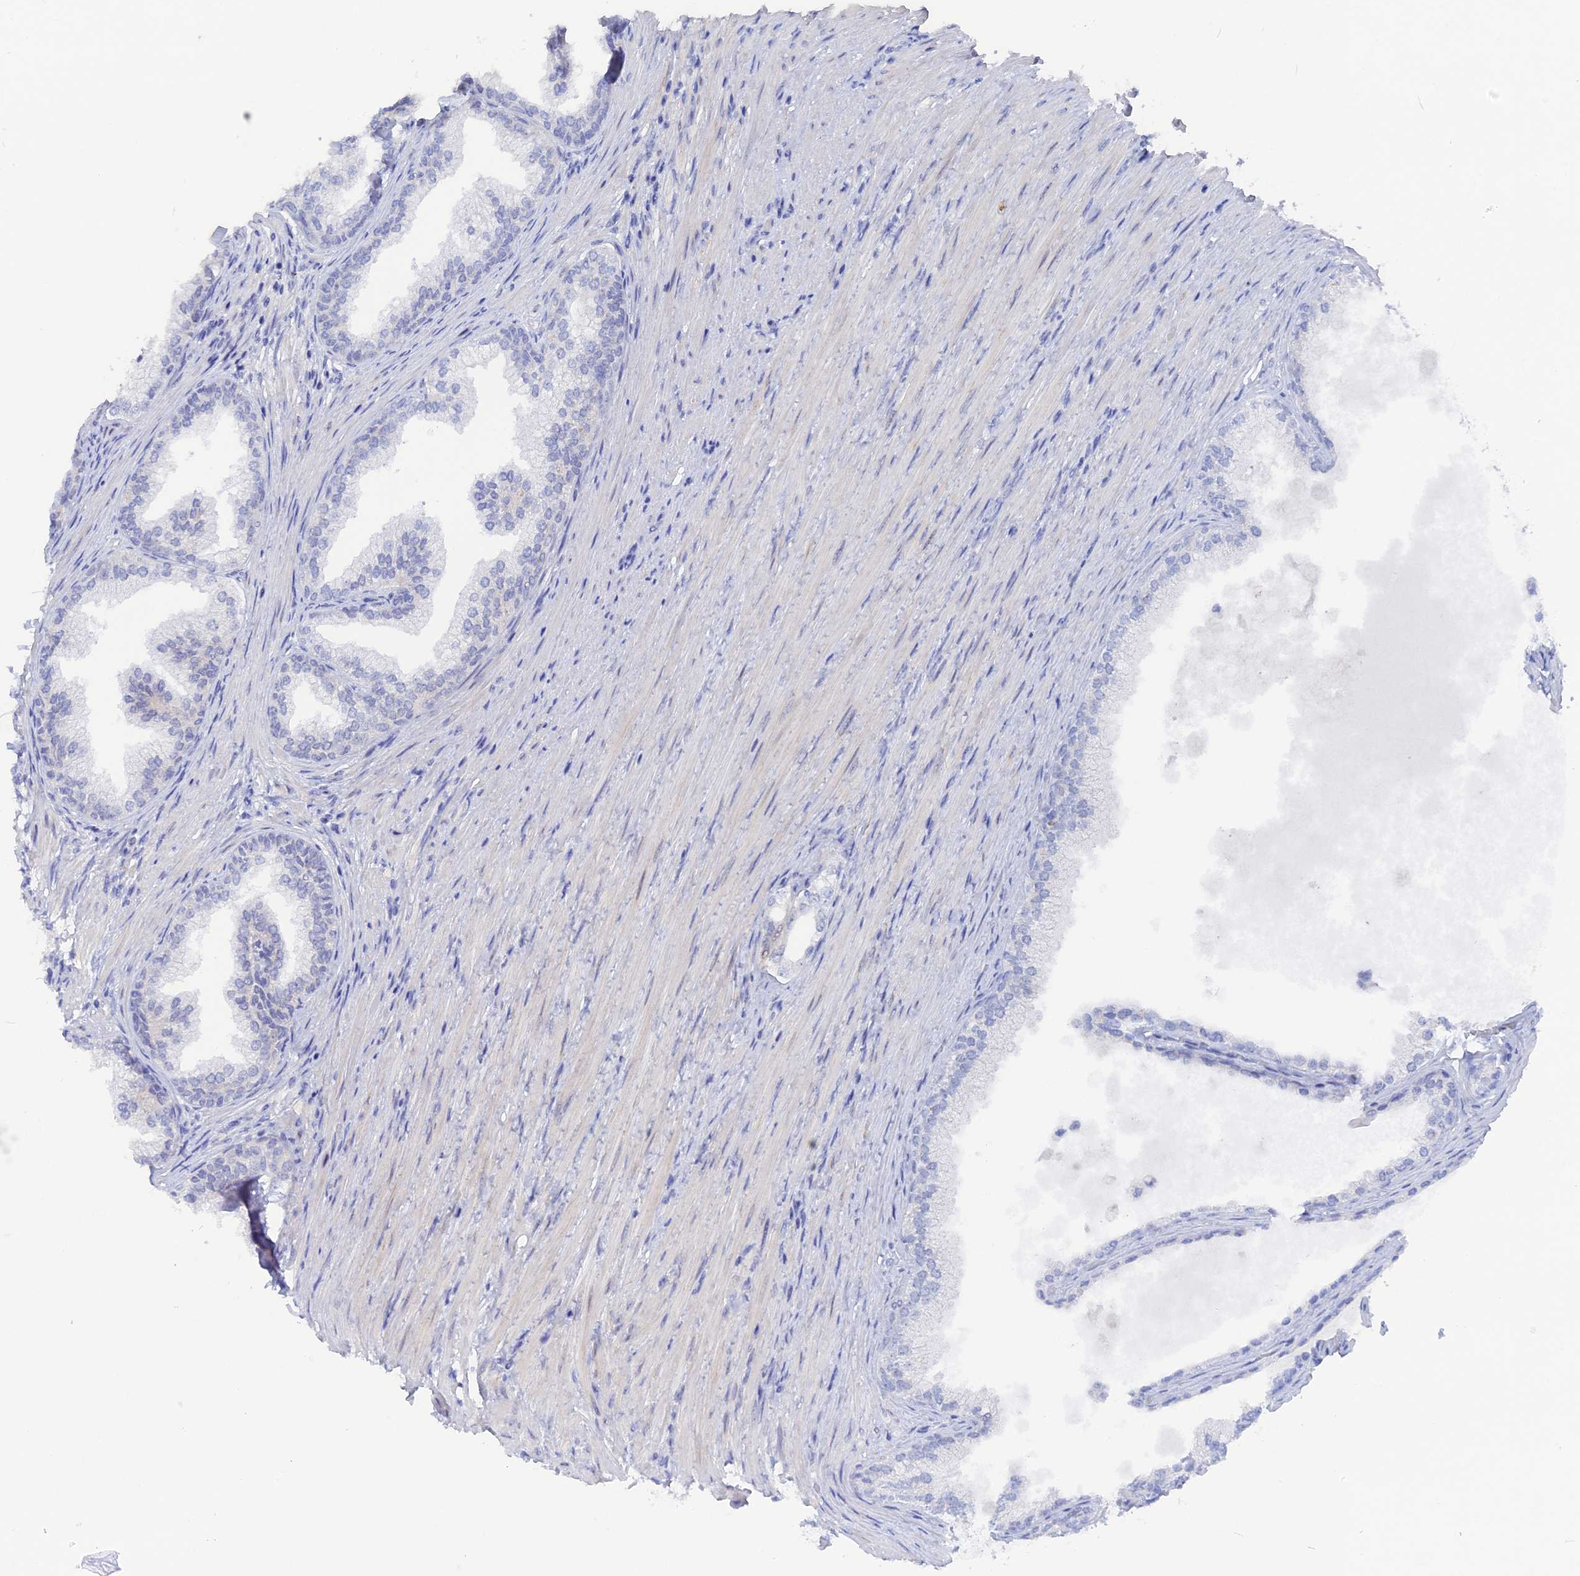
{"staining": {"intensity": "negative", "quantity": "none", "location": "none"}, "tissue": "prostate", "cell_type": "Glandular cells", "image_type": "normal", "snomed": [{"axis": "morphology", "description": "Normal tissue, NOS"}, {"axis": "topography", "description": "Prostate"}], "caption": "Protein analysis of unremarkable prostate shows no significant staining in glandular cells.", "gene": "DACT3", "patient": {"sex": "male", "age": 76}}